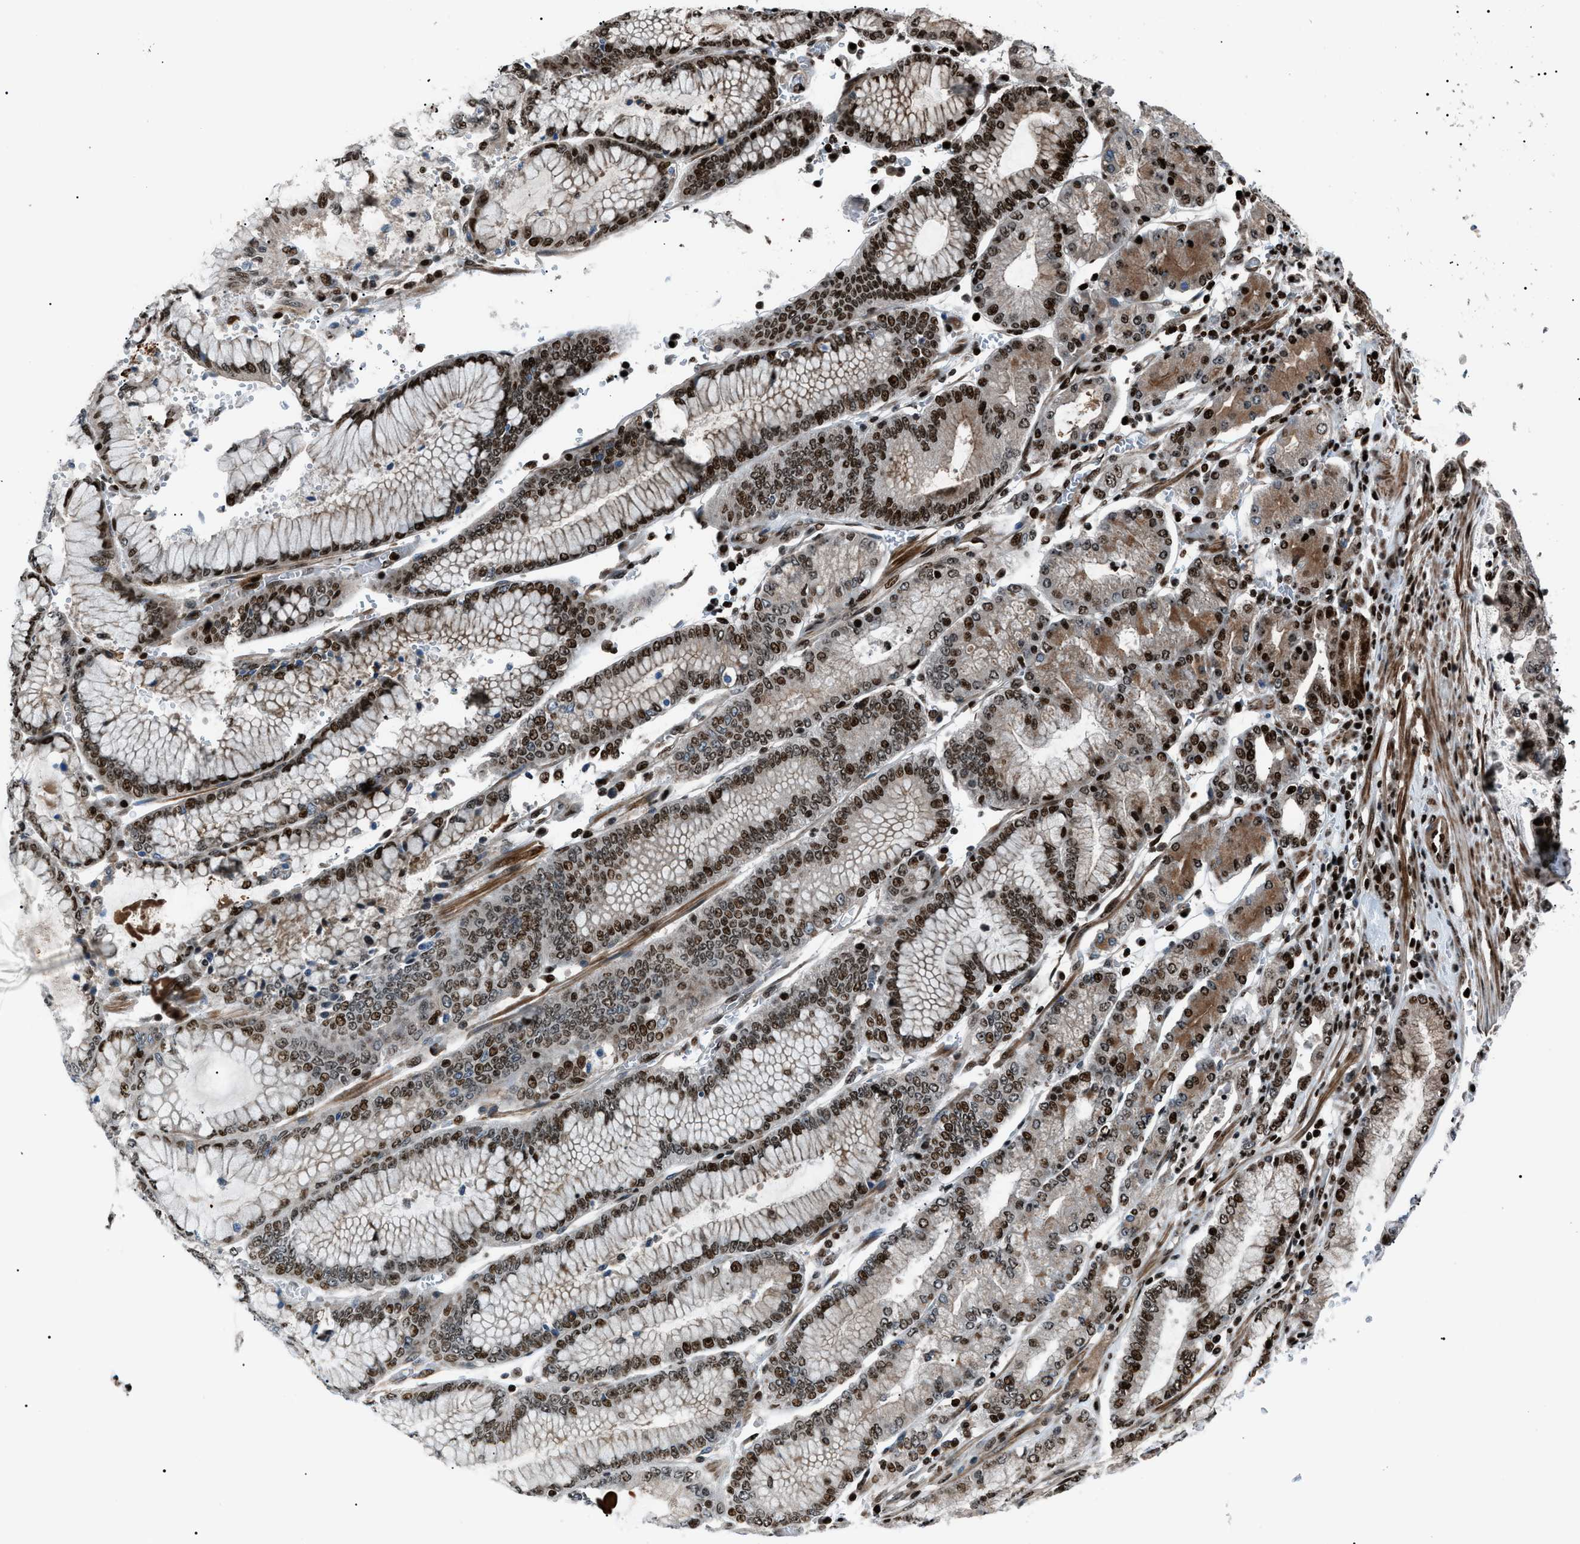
{"staining": {"intensity": "moderate", "quantity": ">75%", "location": "nuclear"}, "tissue": "stomach cancer", "cell_type": "Tumor cells", "image_type": "cancer", "snomed": [{"axis": "morphology", "description": "Normal tissue, NOS"}, {"axis": "morphology", "description": "Adenocarcinoma, NOS"}, {"axis": "topography", "description": "Stomach, upper"}, {"axis": "topography", "description": "Stomach"}], "caption": "Immunohistochemical staining of human stomach cancer (adenocarcinoma) displays medium levels of moderate nuclear expression in about >75% of tumor cells. The protein of interest is shown in brown color, while the nuclei are stained blue.", "gene": "PRKX", "patient": {"sex": "male", "age": 76}}